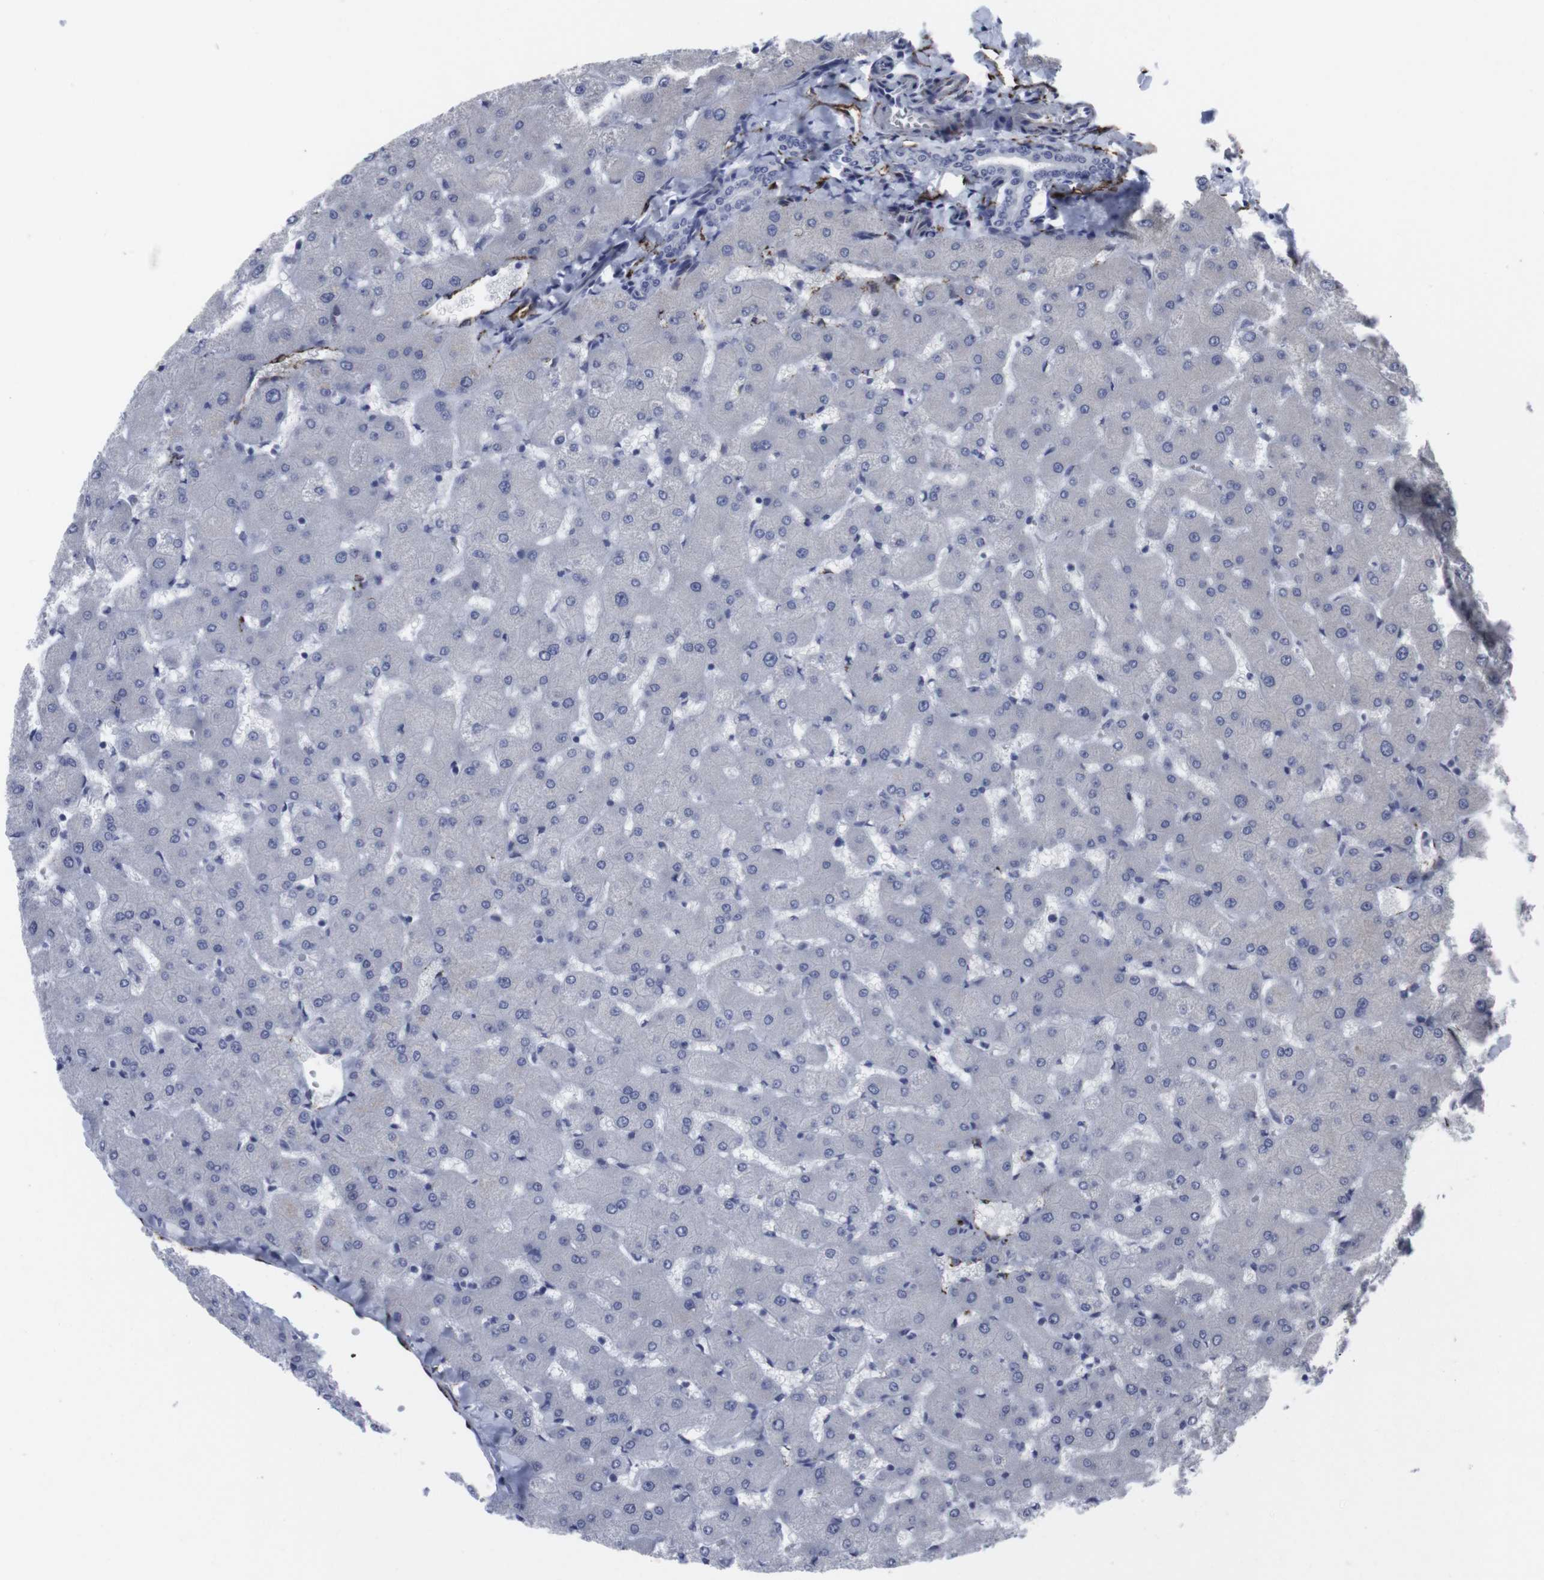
{"staining": {"intensity": "negative", "quantity": "none", "location": "none"}, "tissue": "liver", "cell_type": "Cholangiocytes", "image_type": "normal", "snomed": [{"axis": "morphology", "description": "Normal tissue, NOS"}, {"axis": "topography", "description": "Liver"}], "caption": "This is a micrograph of immunohistochemistry staining of normal liver, which shows no positivity in cholangiocytes.", "gene": "SNCG", "patient": {"sex": "female", "age": 63}}